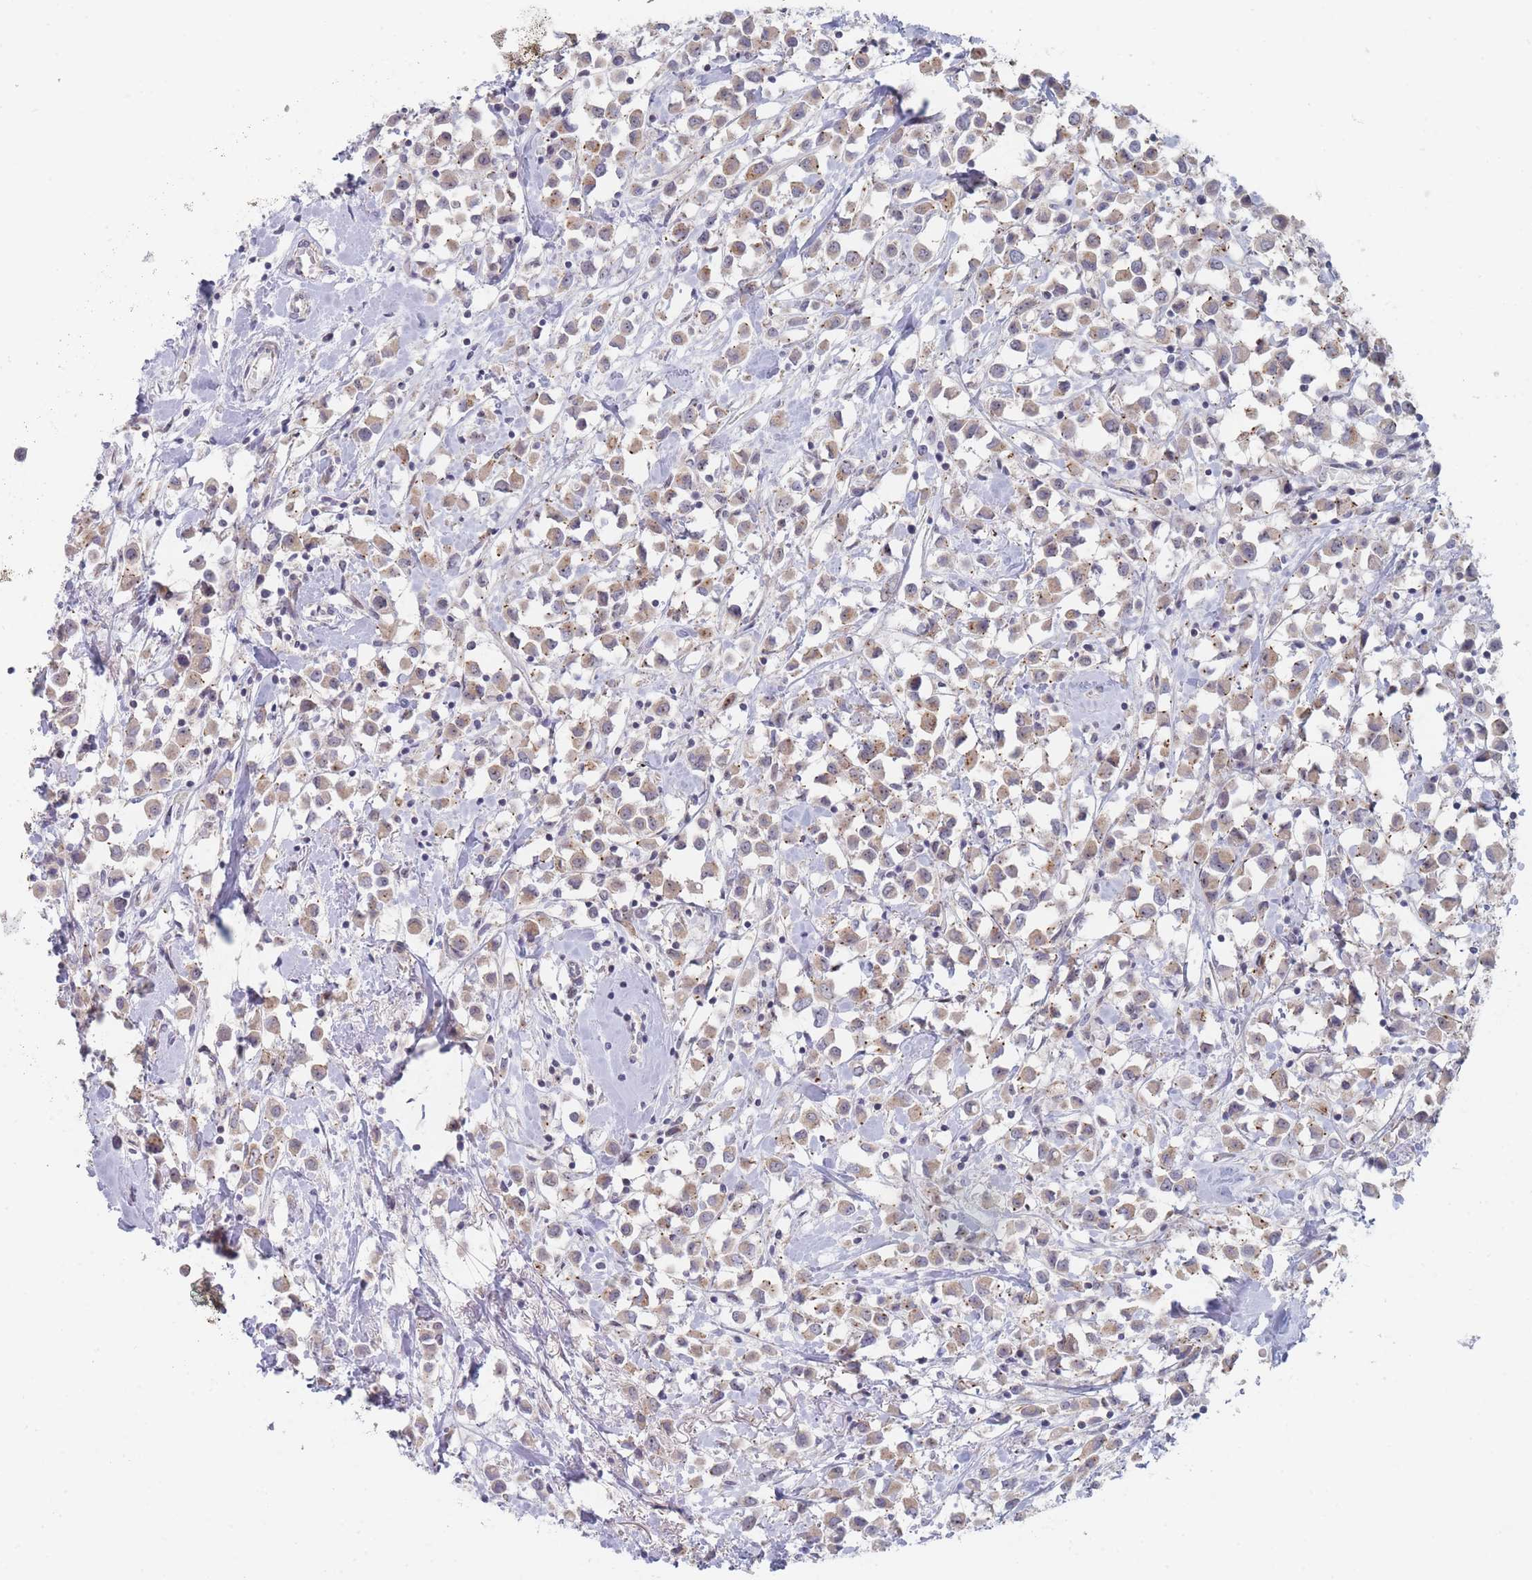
{"staining": {"intensity": "weak", "quantity": "25%-75%", "location": "cytoplasmic/membranous"}, "tissue": "breast cancer", "cell_type": "Tumor cells", "image_type": "cancer", "snomed": [{"axis": "morphology", "description": "Duct carcinoma"}, {"axis": "topography", "description": "Breast"}], "caption": "Breast cancer (intraductal carcinoma) stained with IHC reveals weak cytoplasmic/membranous expression in about 25%-75% of tumor cells.", "gene": "RNF8", "patient": {"sex": "female", "age": 61}}